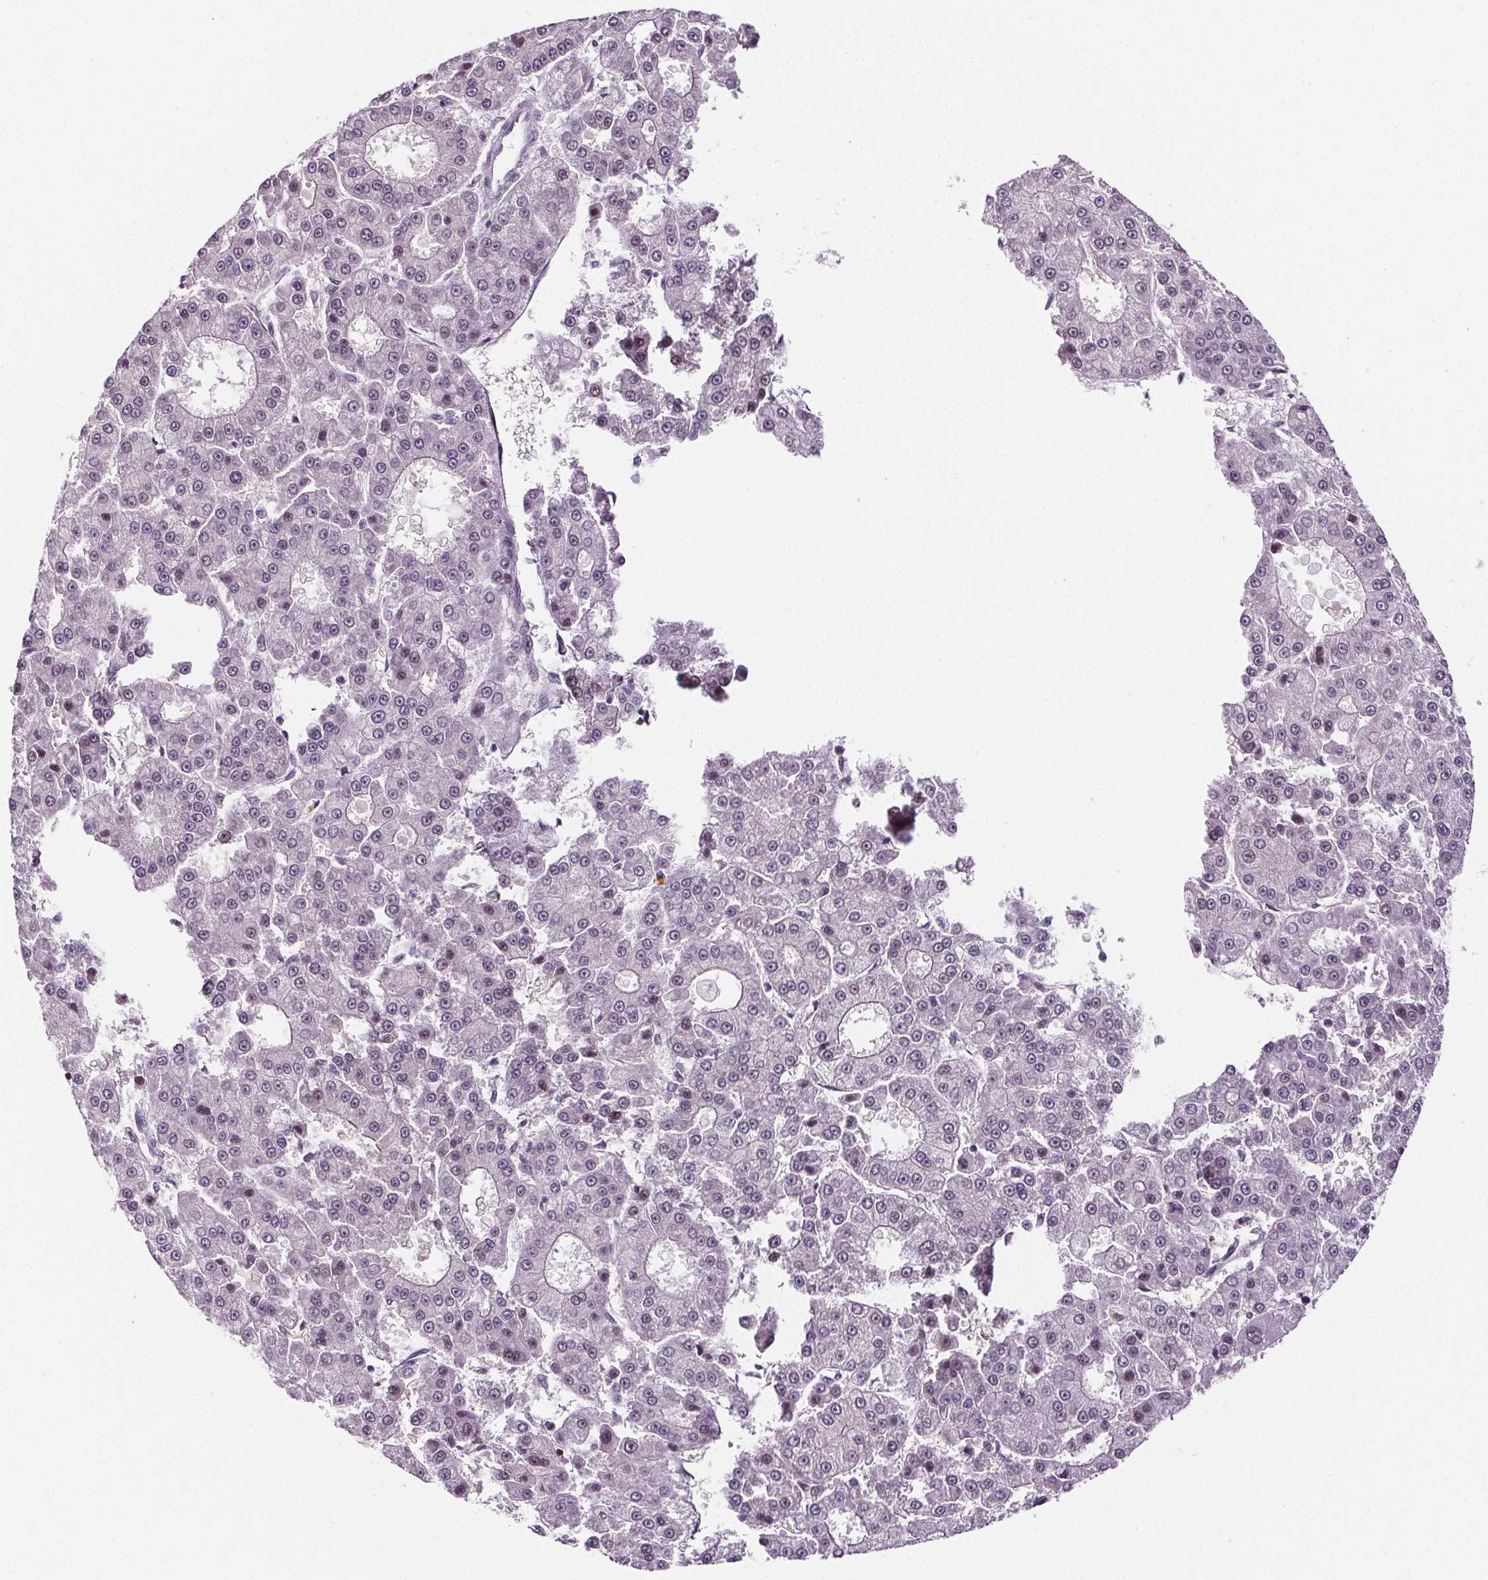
{"staining": {"intensity": "negative", "quantity": "none", "location": "none"}, "tissue": "liver cancer", "cell_type": "Tumor cells", "image_type": "cancer", "snomed": [{"axis": "morphology", "description": "Carcinoma, Hepatocellular, NOS"}, {"axis": "topography", "description": "Liver"}], "caption": "Photomicrograph shows no protein staining in tumor cells of liver hepatocellular carcinoma tissue.", "gene": "SUCLA2", "patient": {"sex": "male", "age": 70}}